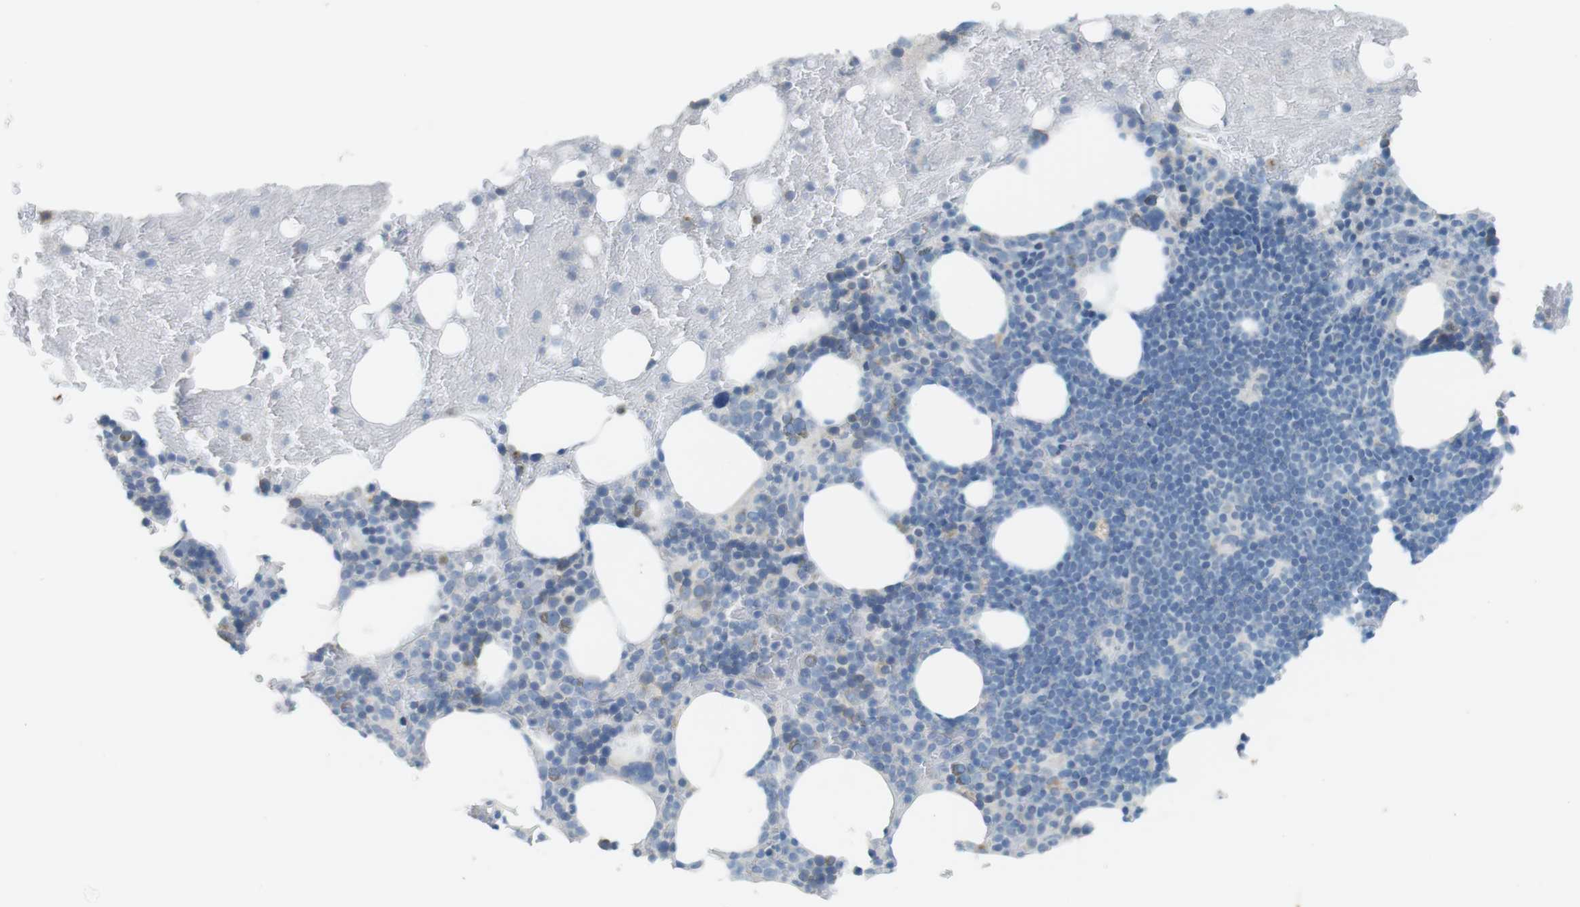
{"staining": {"intensity": "negative", "quantity": "none", "location": "none"}, "tissue": "bone marrow", "cell_type": "Hematopoietic cells", "image_type": "normal", "snomed": [{"axis": "morphology", "description": "Normal tissue, NOS"}, {"axis": "topography", "description": "Bone marrow"}], "caption": "Immunohistochemistry (IHC) image of unremarkable bone marrow: human bone marrow stained with DAB displays no significant protein staining in hematopoietic cells.", "gene": "MUC5B", "patient": {"sex": "female", "age": 66}}